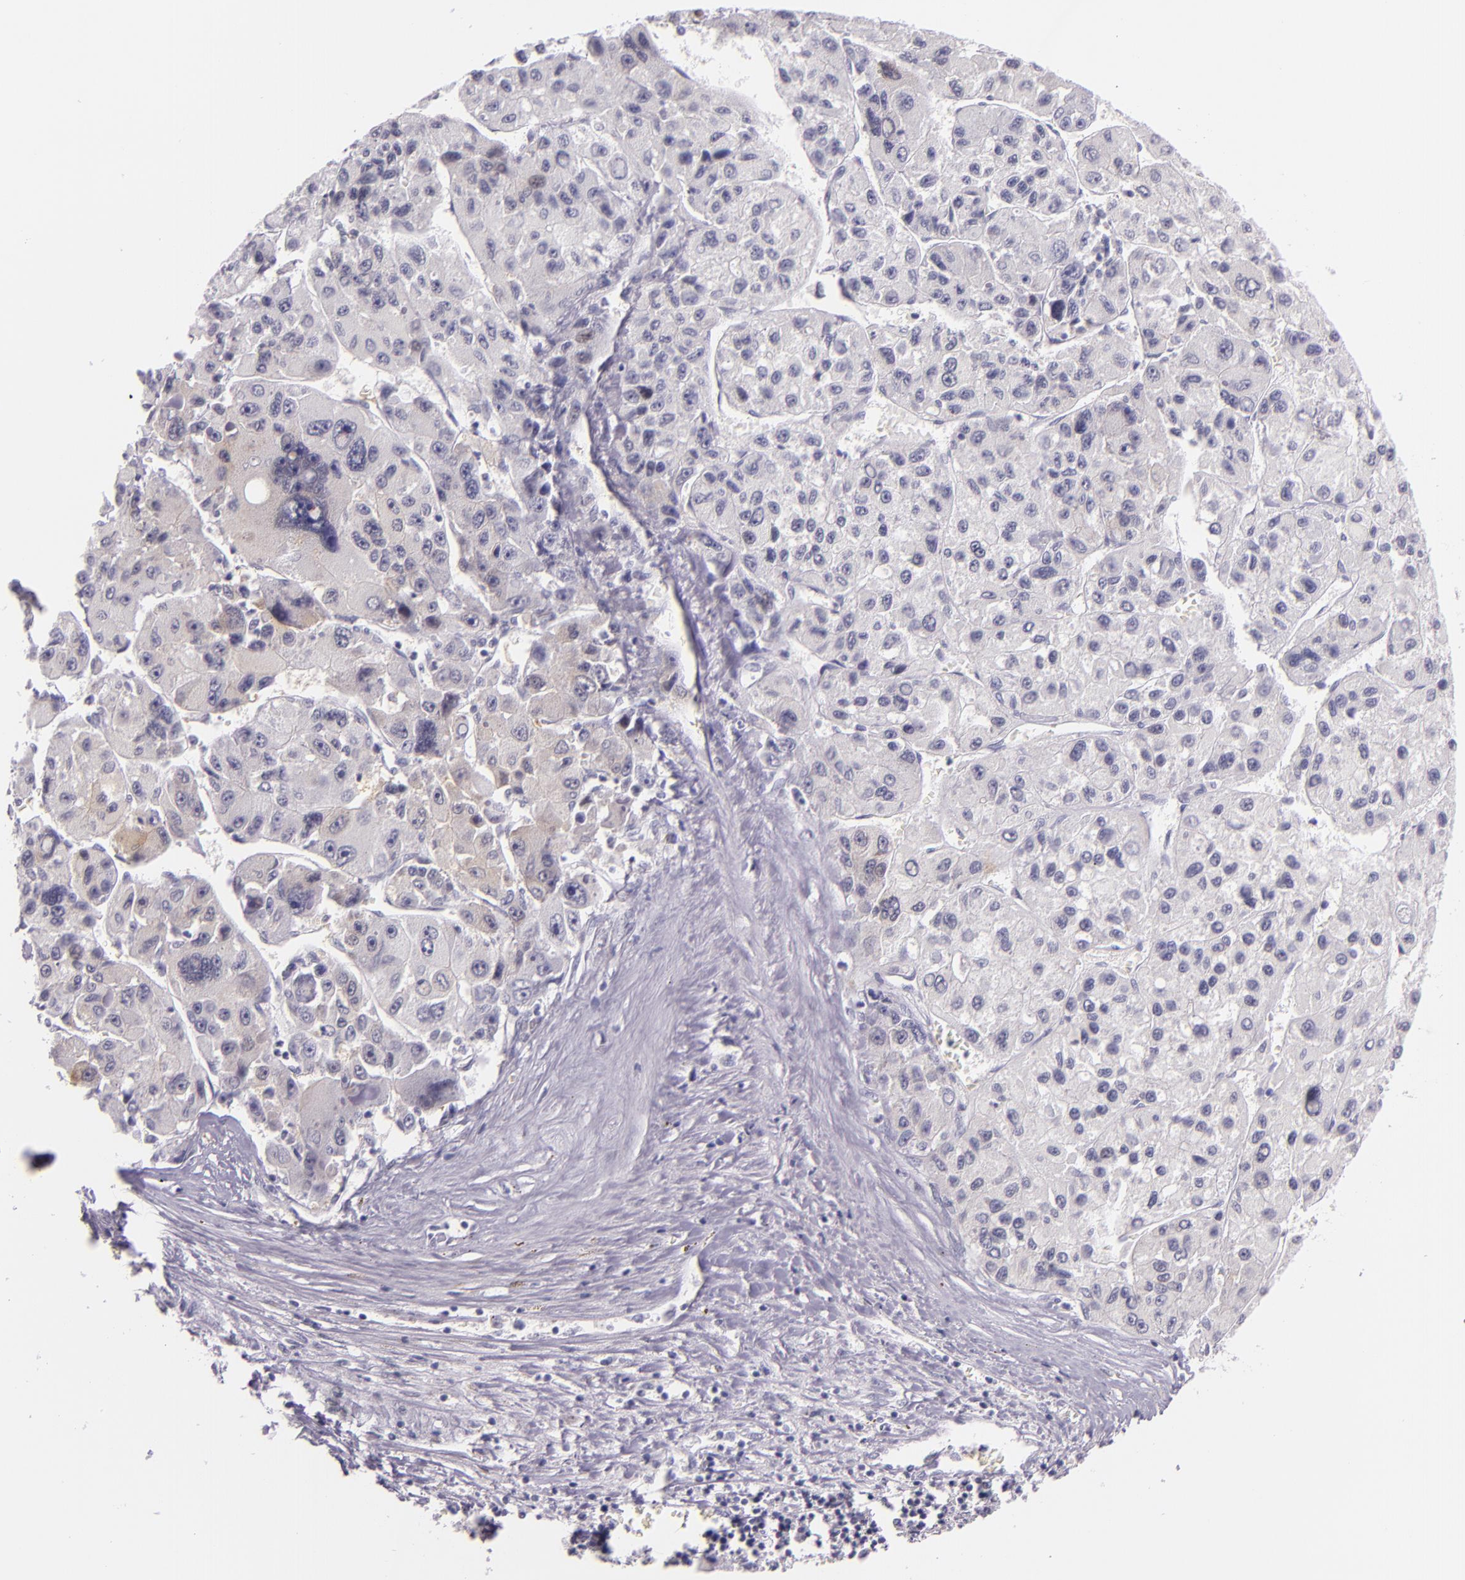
{"staining": {"intensity": "negative", "quantity": "none", "location": "none"}, "tissue": "liver cancer", "cell_type": "Tumor cells", "image_type": "cancer", "snomed": [{"axis": "morphology", "description": "Carcinoma, Hepatocellular, NOS"}, {"axis": "topography", "description": "Liver"}], "caption": "Human hepatocellular carcinoma (liver) stained for a protein using IHC reveals no expression in tumor cells.", "gene": "HSP90AA1", "patient": {"sex": "male", "age": 64}}